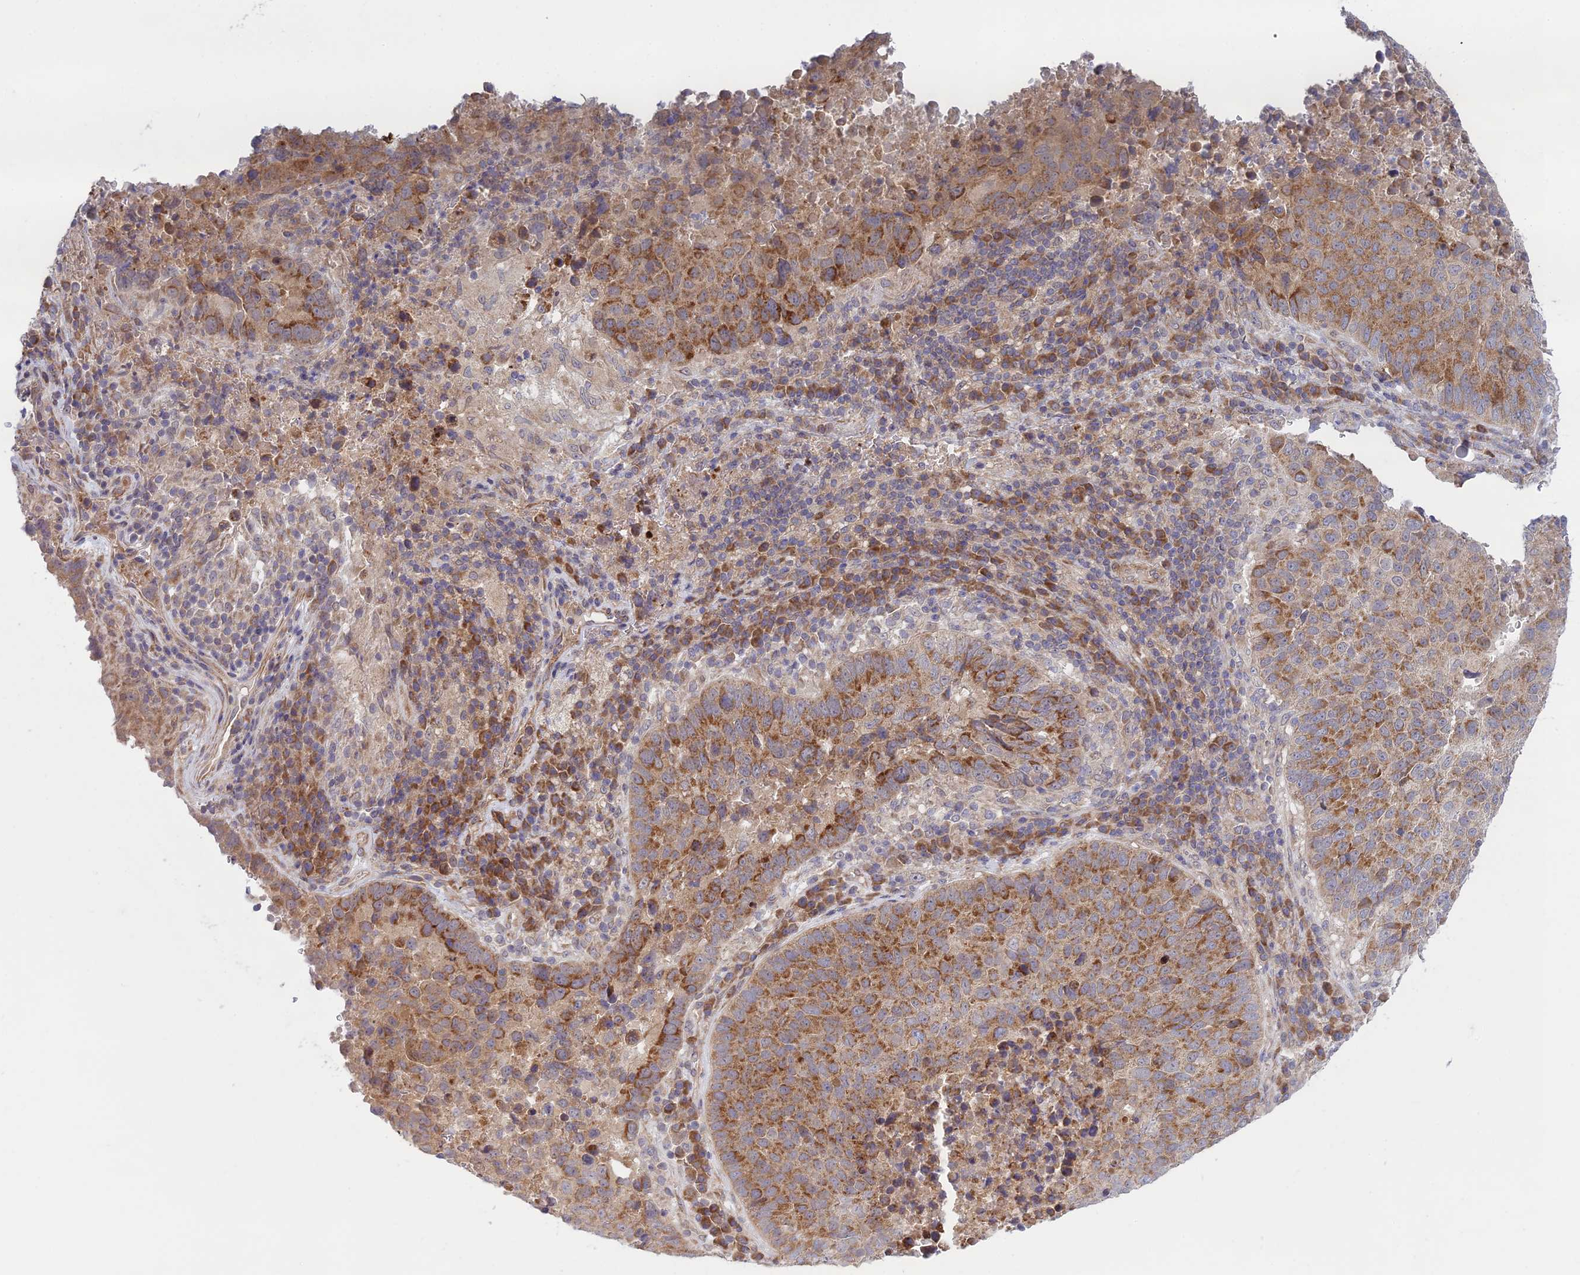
{"staining": {"intensity": "moderate", "quantity": ">75%", "location": "cytoplasmic/membranous"}, "tissue": "lung cancer", "cell_type": "Tumor cells", "image_type": "cancer", "snomed": [{"axis": "morphology", "description": "Squamous cell carcinoma, NOS"}, {"axis": "topography", "description": "Lung"}], "caption": "Brown immunohistochemical staining in human lung squamous cell carcinoma displays moderate cytoplasmic/membranous staining in about >75% of tumor cells.", "gene": "INCA1", "patient": {"sex": "male", "age": 73}}